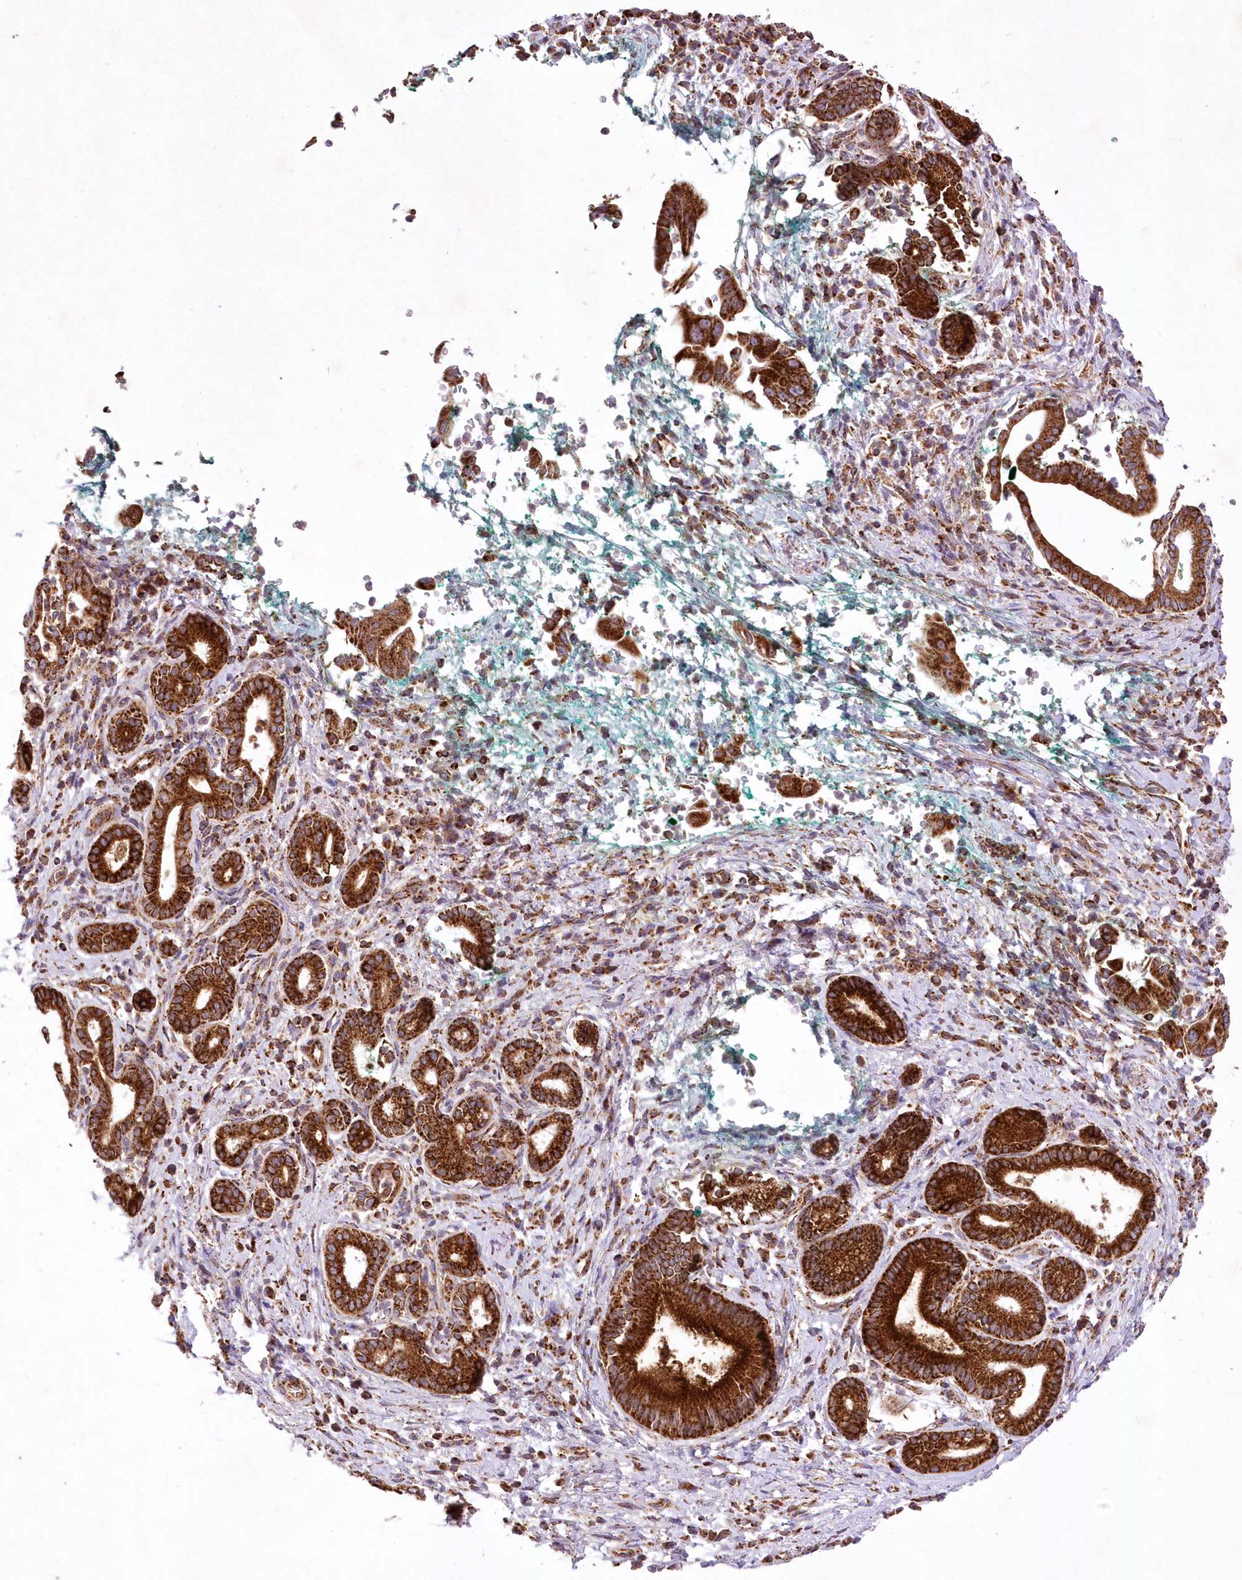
{"staining": {"intensity": "strong", "quantity": ">75%", "location": "cytoplasmic/membranous"}, "tissue": "pancreatic cancer", "cell_type": "Tumor cells", "image_type": "cancer", "snomed": [{"axis": "morphology", "description": "Adenocarcinoma, NOS"}, {"axis": "topography", "description": "Pancreas"}], "caption": "Protein expression analysis of human pancreatic adenocarcinoma reveals strong cytoplasmic/membranous positivity in approximately >75% of tumor cells. The staining is performed using DAB brown chromogen to label protein expression. The nuclei are counter-stained blue using hematoxylin.", "gene": "ASNSD1", "patient": {"sex": "male", "age": 78}}